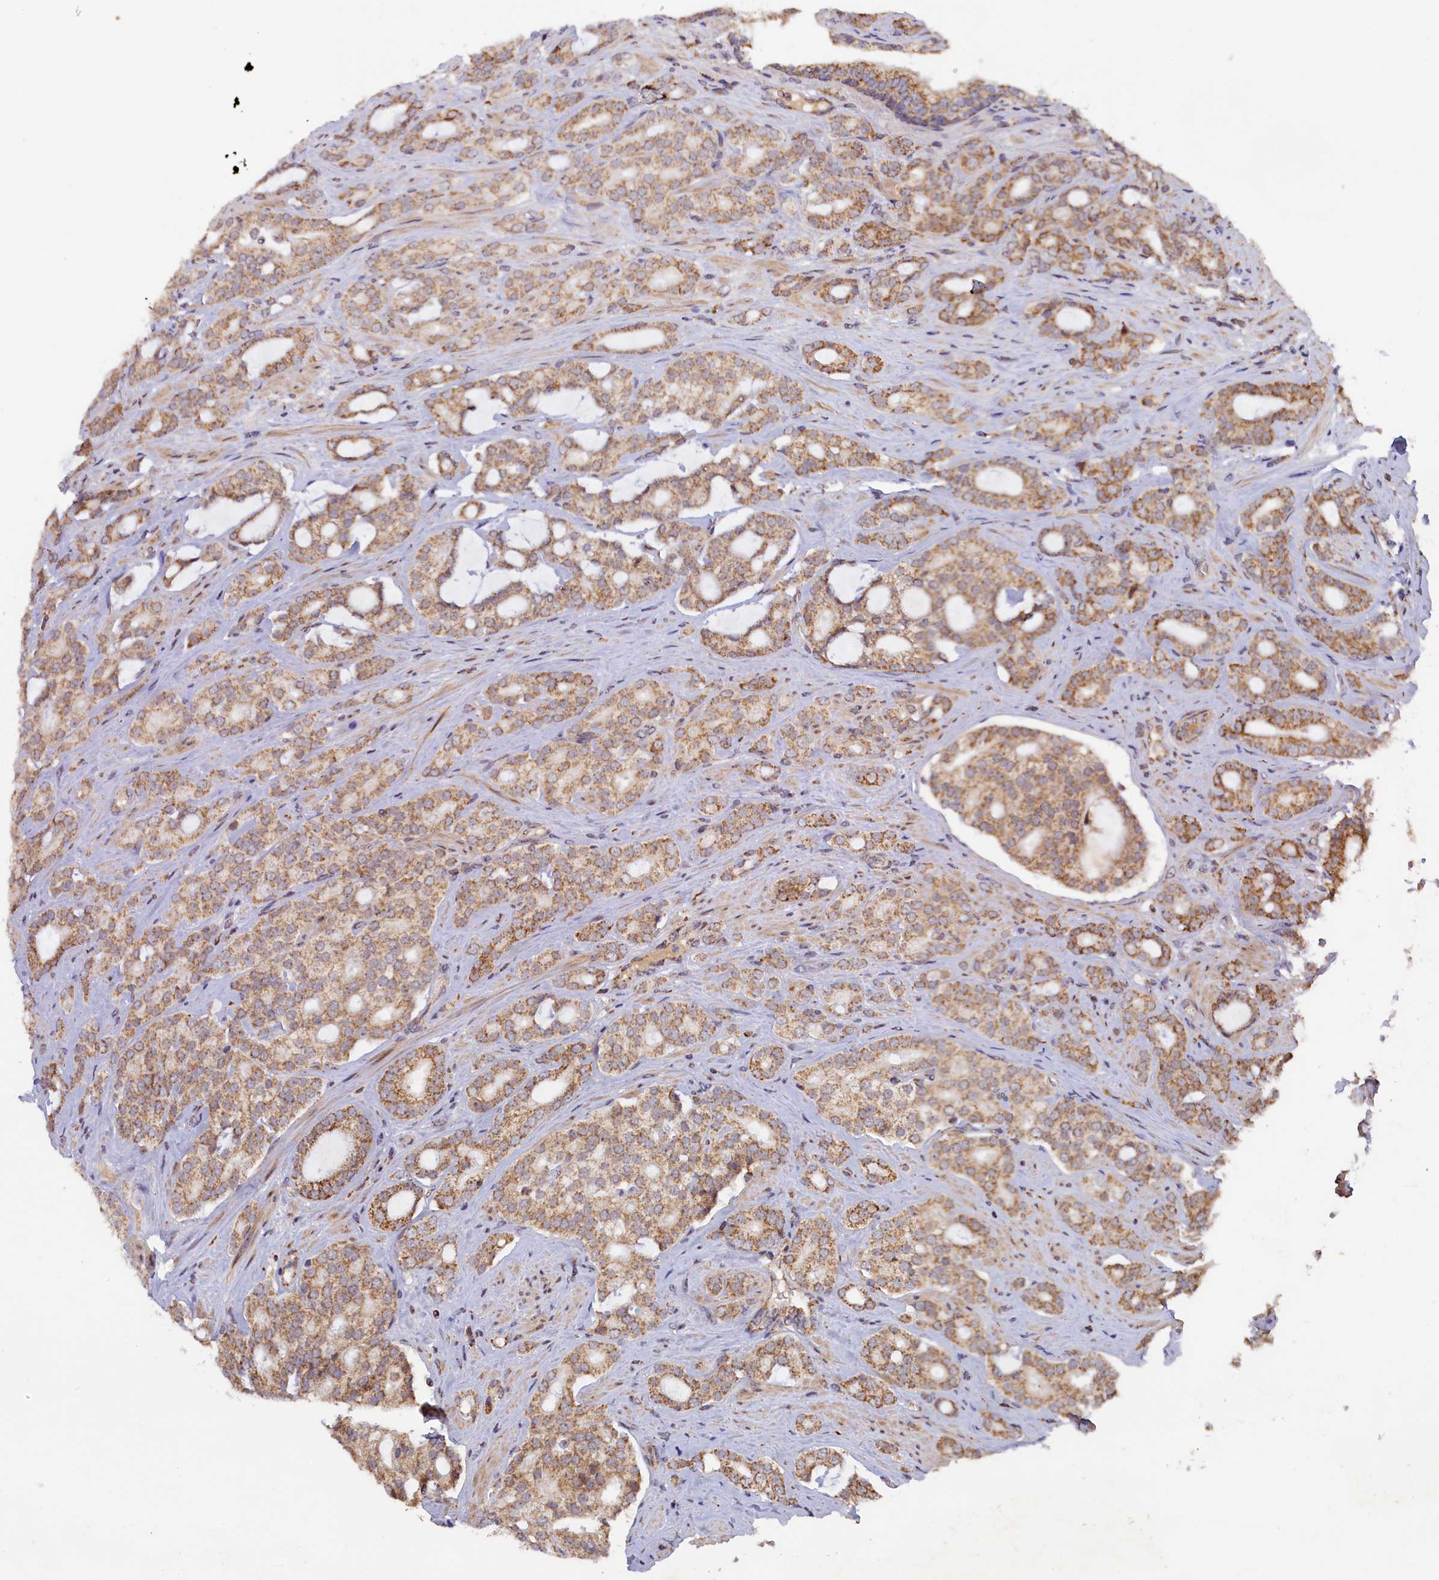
{"staining": {"intensity": "moderate", "quantity": ">75%", "location": "cytoplasmic/membranous"}, "tissue": "prostate cancer", "cell_type": "Tumor cells", "image_type": "cancer", "snomed": [{"axis": "morphology", "description": "Adenocarcinoma, High grade"}, {"axis": "topography", "description": "Prostate"}], "caption": "Immunohistochemistry staining of high-grade adenocarcinoma (prostate), which displays medium levels of moderate cytoplasmic/membranous positivity in approximately >75% of tumor cells indicating moderate cytoplasmic/membranous protein positivity. The staining was performed using DAB (brown) for protein detection and nuclei were counterstained in hematoxylin (blue).", "gene": "DUS3L", "patient": {"sex": "male", "age": 63}}